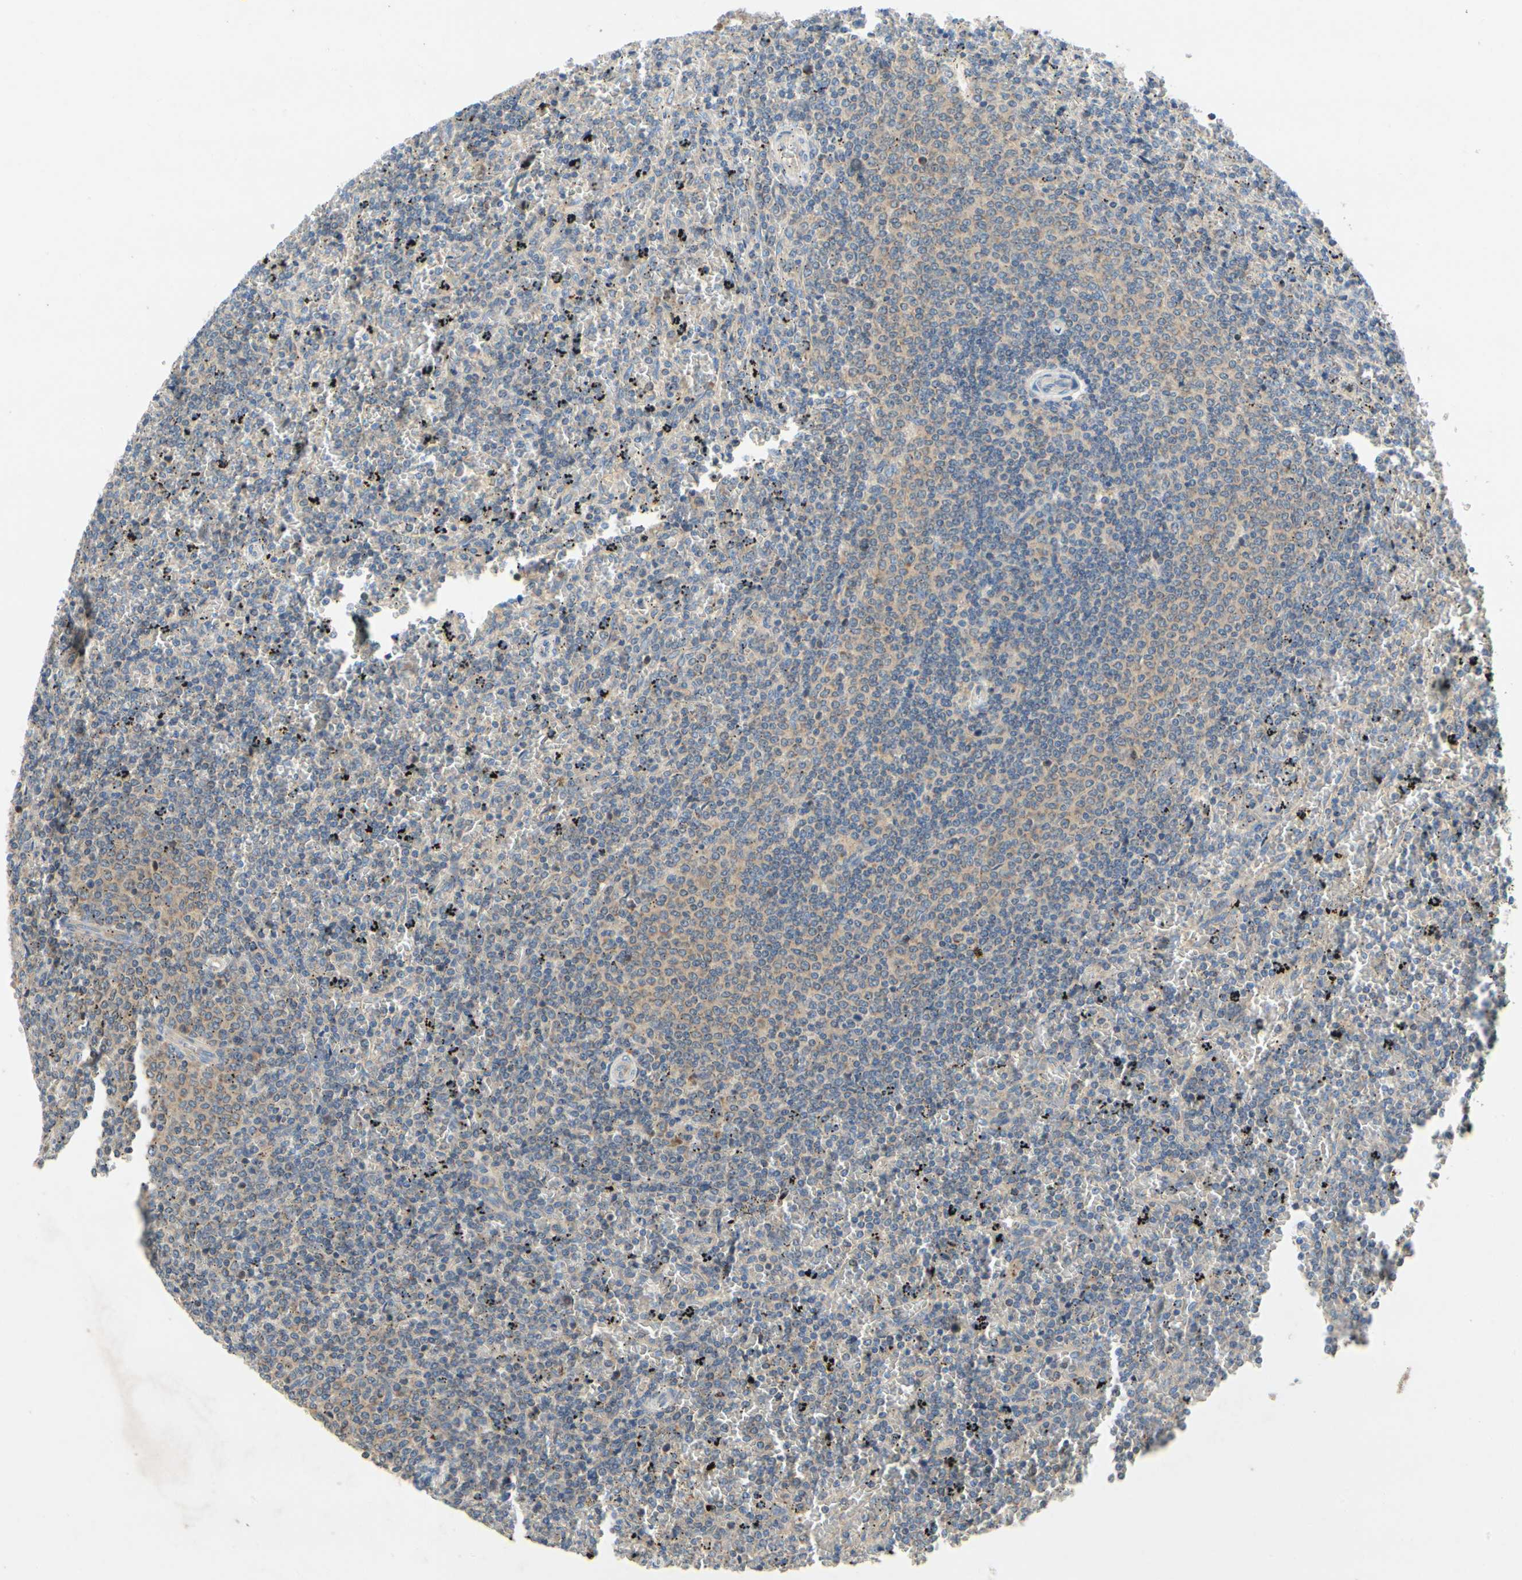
{"staining": {"intensity": "moderate", "quantity": ">75%", "location": "cytoplasmic/membranous"}, "tissue": "lymphoma", "cell_type": "Tumor cells", "image_type": "cancer", "snomed": [{"axis": "morphology", "description": "Malignant lymphoma, non-Hodgkin's type, Low grade"}, {"axis": "topography", "description": "Spleen"}], "caption": "Immunohistochemistry staining of lymphoma, which reveals medium levels of moderate cytoplasmic/membranous staining in about >75% of tumor cells indicating moderate cytoplasmic/membranous protein staining. The staining was performed using DAB (brown) for protein detection and nuclei were counterstained in hematoxylin (blue).", "gene": "KLHDC8B", "patient": {"sex": "female", "age": 77}}